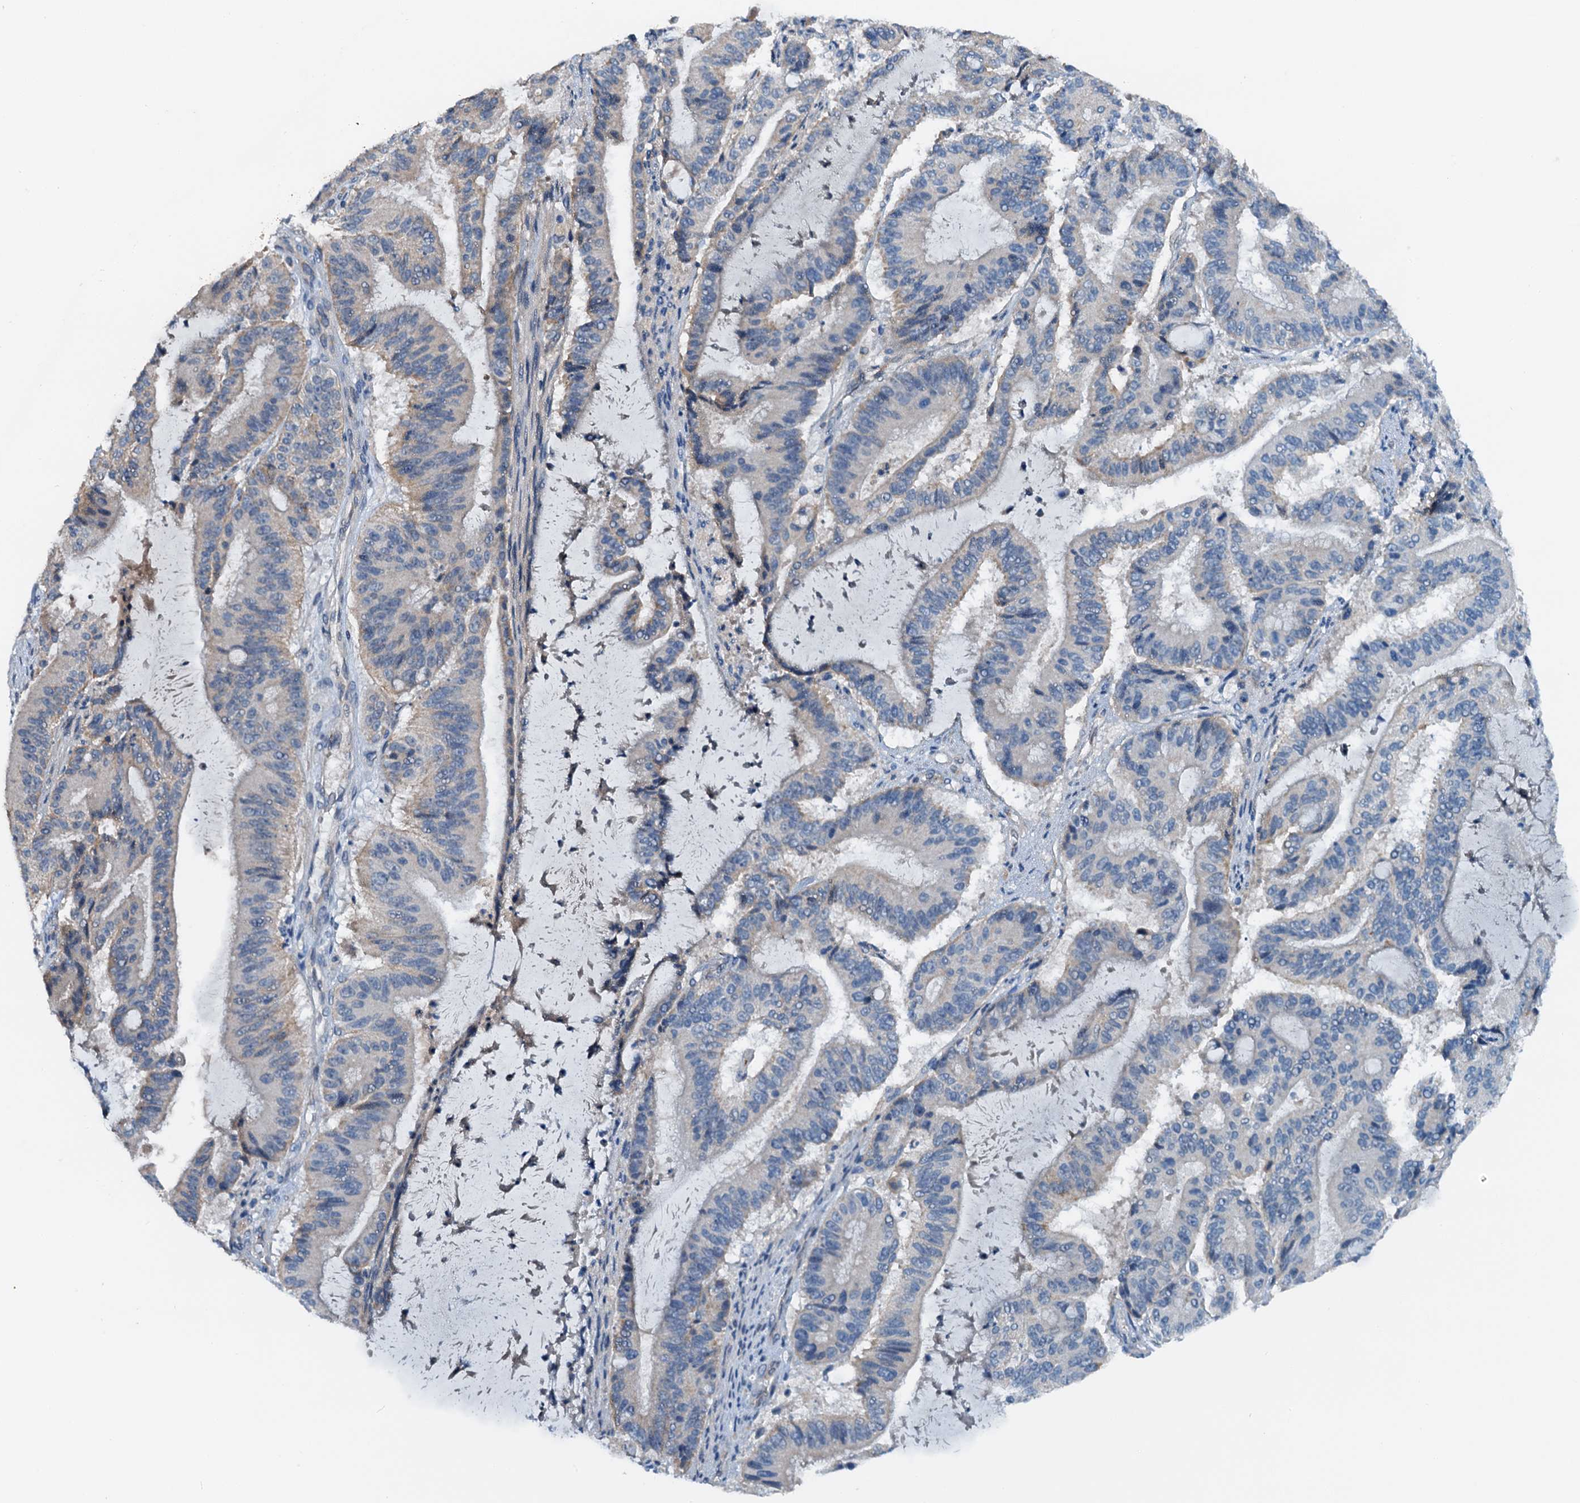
{"staining": {"intensity": "negative", "quantity": "none", "location": "none"}, "tissue": "liver cancer", "cell_type": "Tumor cells", "image_type": "cancer", "snomed": [{"axis": "morphology", "description": "Normal tissue, NOS"}, {"axis": "morphology", "description": "Cholangiocarcinoma"}, {"axis": "topography", "description": "Liver"}, {"axis": "topography", "description": "Peripheral nerve tissue"}], "caption": "DAB (3,3'-diaminobenzidine) immunohistochemical staining of human liver cancer reveals no significant expression in tumor cells.", "gene": "ZNF606", "patient": {"sex": "female", "age": 73}}